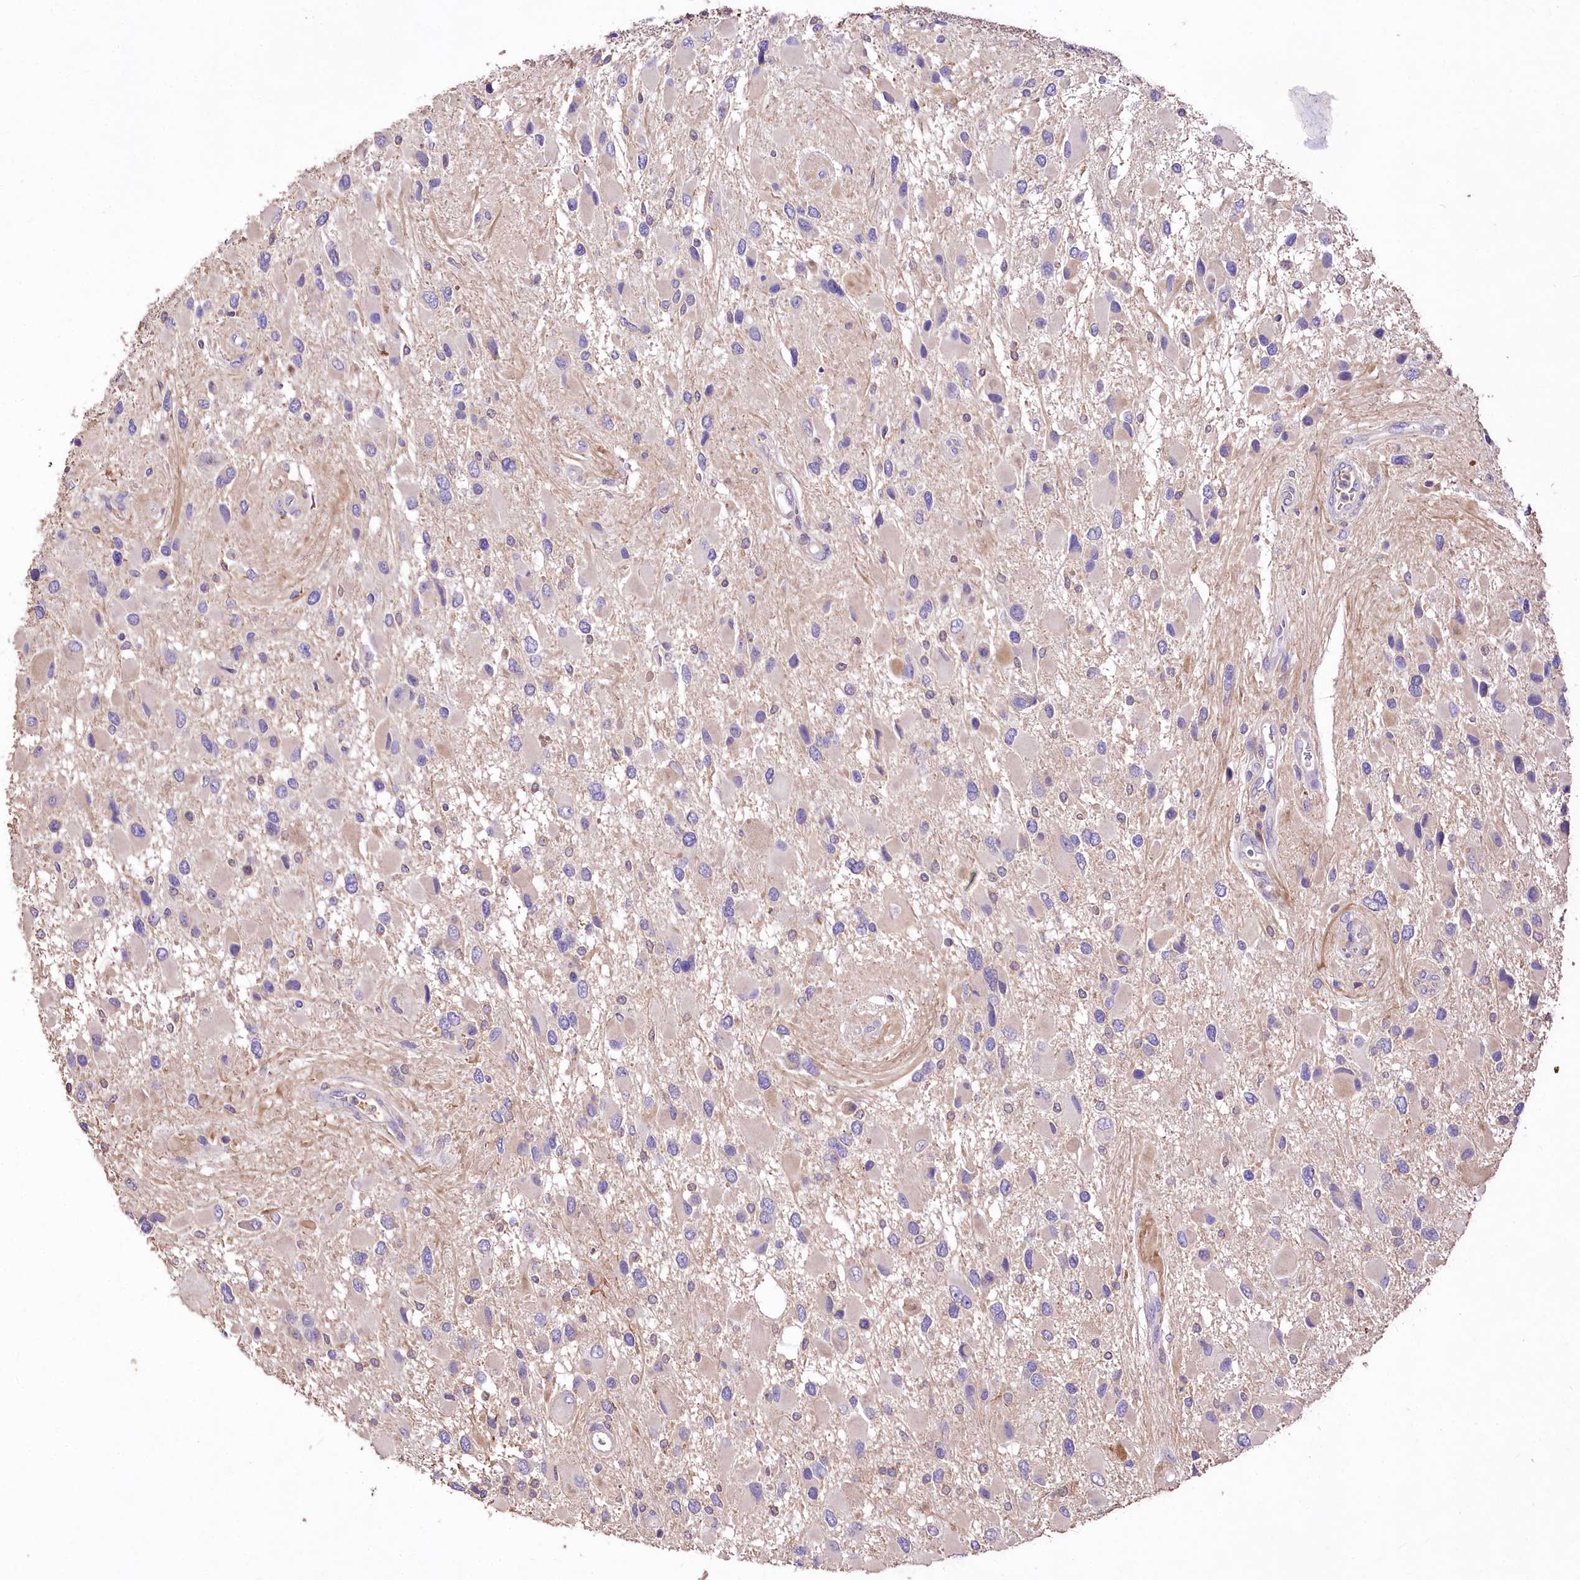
{"staining": {"intensity": "negative", "quantity": "none", "location": "none"}, "tissue": "glioma", "cell_type": "Tumor cells", "image_type": "cancer", "snomed": [{"axis": "morphology", "description": "Glioma, malignant, High grade"}, {"axis": "topography", "description": "Brain"}], "caption": "Immunohistochemistry of malignant high-grade glioma reveals no expression in tumor cells.", "gene": "PCYOX1L", "patient": {"sex": "male", "age": 53}}